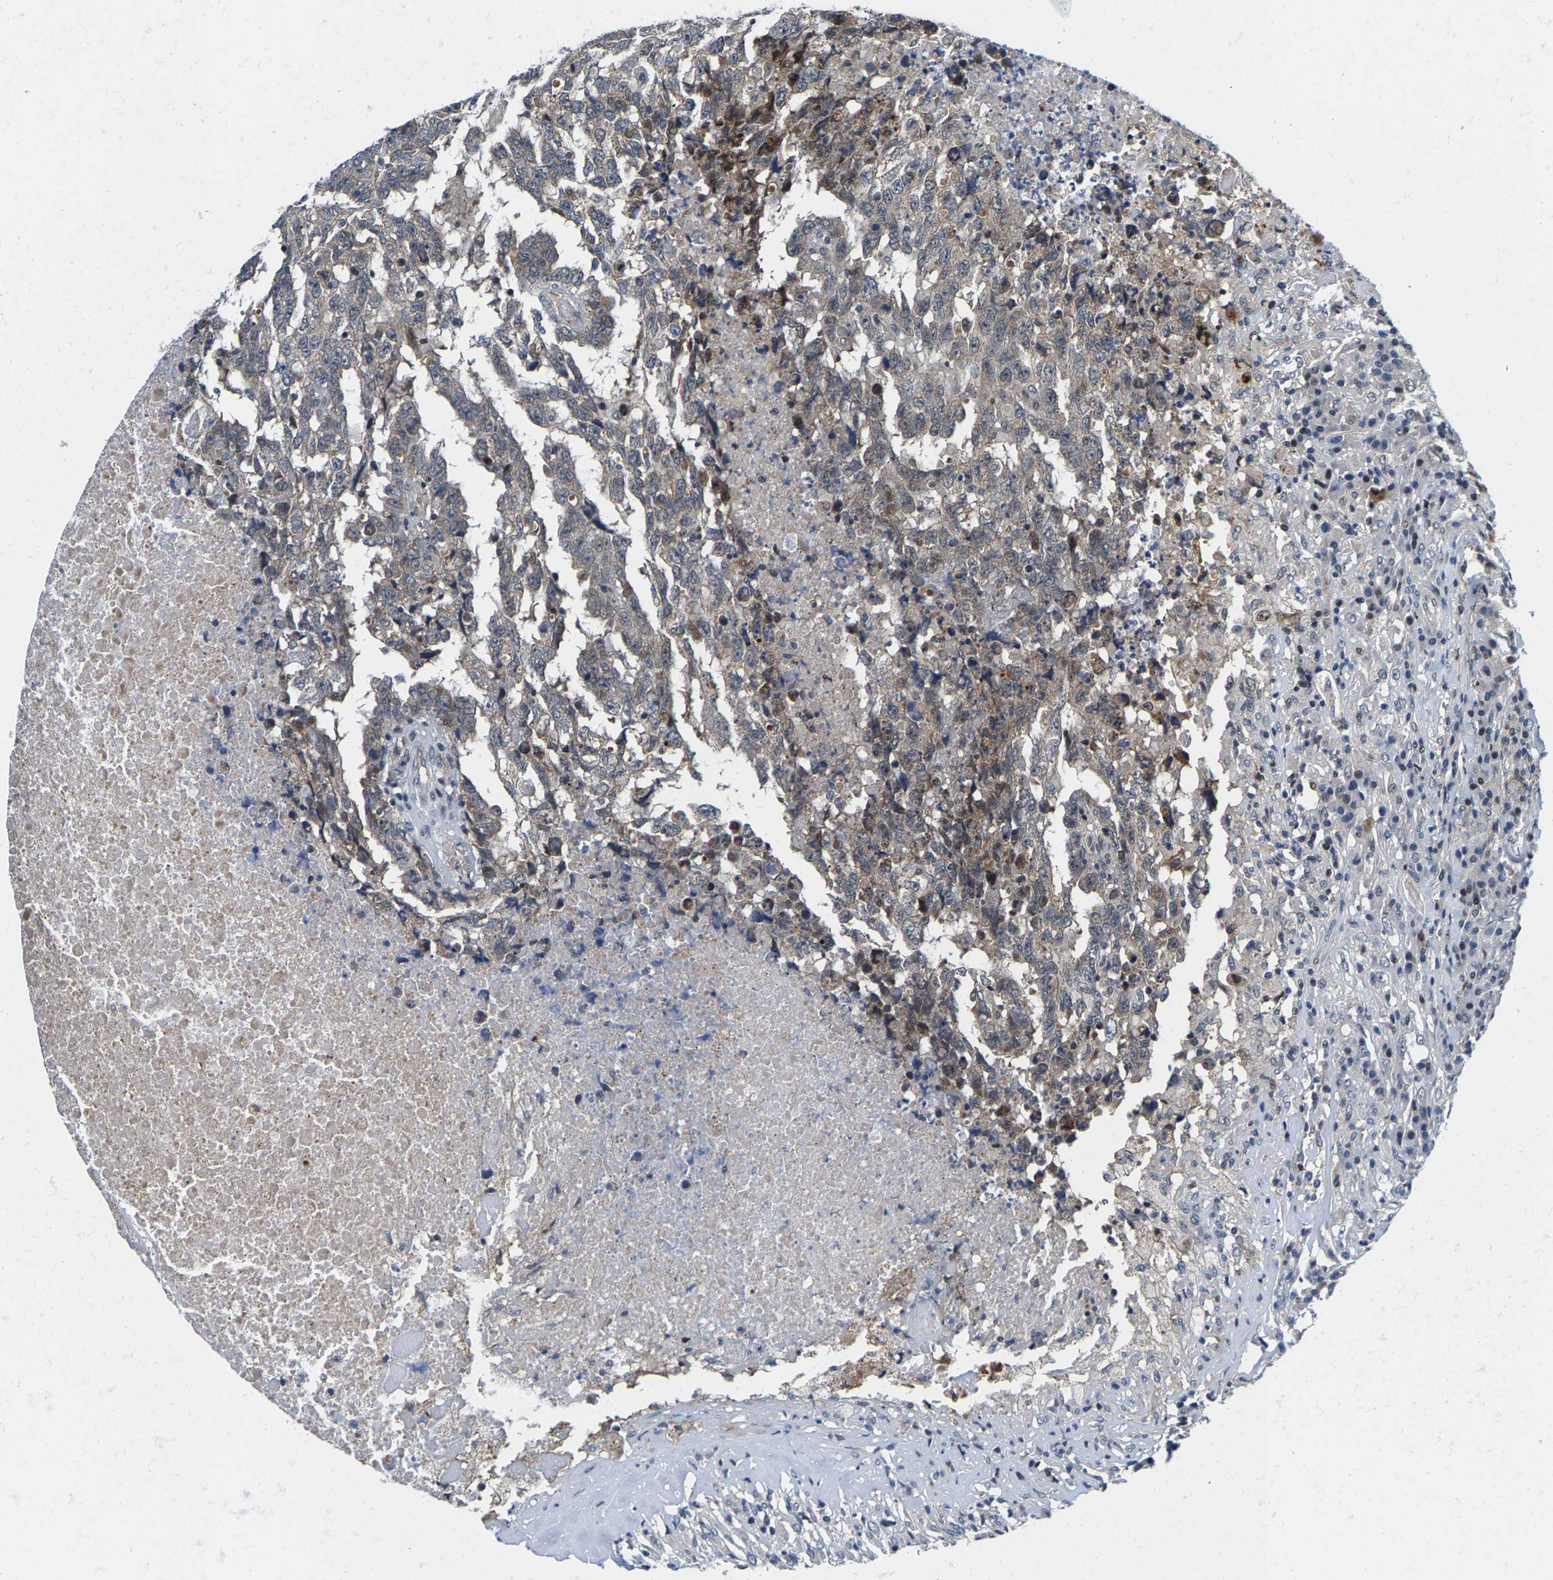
{"staining": {"intensity": "weak", "quantity": "<25%", "location": "cytoplasmic/membranous"}, "tissue": "testis cancer", "cell_type": "Tumor cells", "image_type": "cancer", "snomed": [{"axis": "morphology", "description": "Necrosis, NOS"}, {"axis": "morphology", "description": "Carcinoma, Embryonal, NOS"}, {"axis": "topography", "description": "Testis"}], "caption": "Photomicrograph shows no protein staining in tumor cells of testis embryonal carcinoma tissue.", "gene": "GTPBP10", "patient": {"sex": "male", "age": 19}}